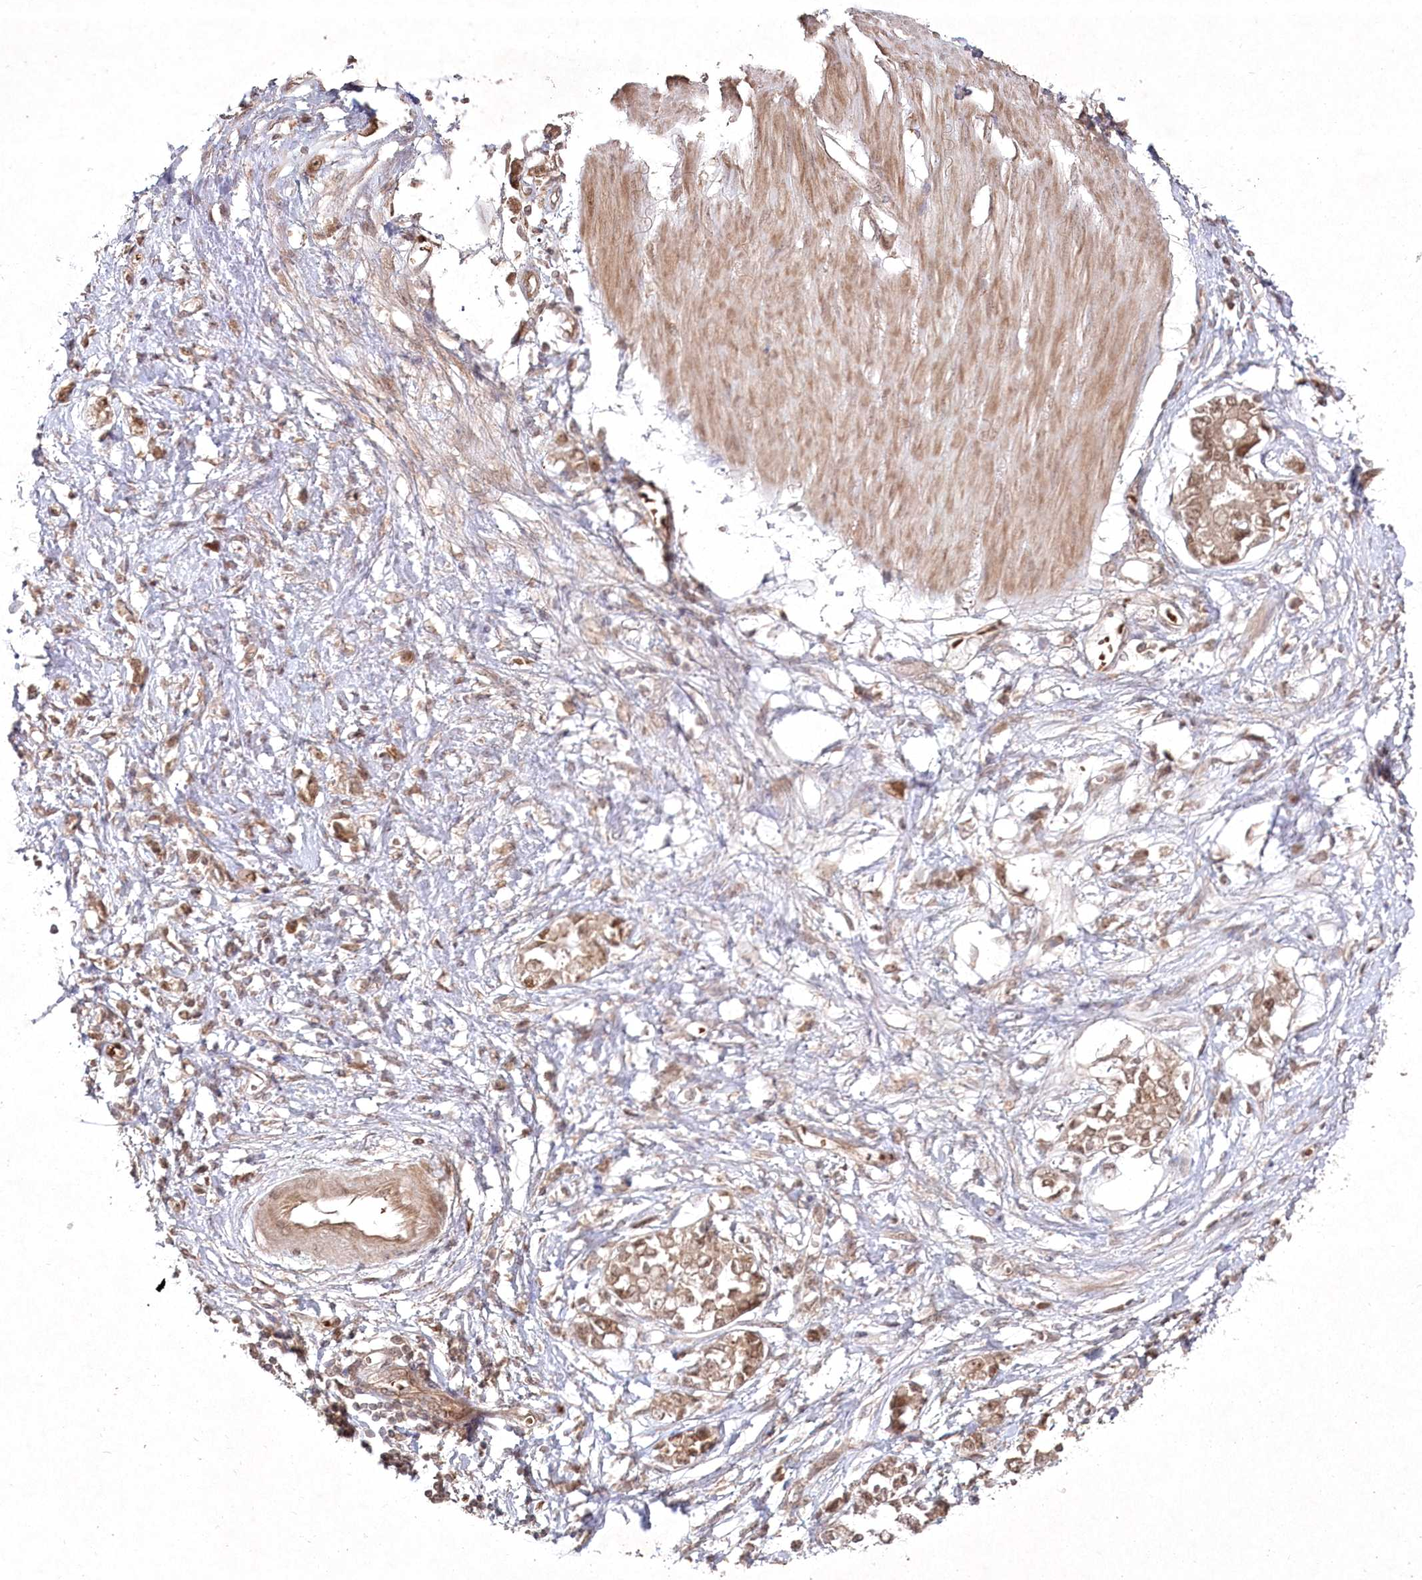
{"staining": {"intensity": "moderate", "quantity": ">75%", "location": "cytoplasmic/membranous,nuclear"}, "tissue": "stomach cancer", "cell_type": "Tumor cells", "image_type": "cancer", "snomed": [{"axis": "morphology", "description": "Adenocarcinoma, NOS"}, {"axis": "topography", "description": "Stomach"}], "caption": "Tumor cells exhibit medium levels of moderate cytoplasmic/membranous and nuclear staining in about >75% of cells in human stomach cancer.", "gene": "FBXL17", "patient": {"sex": "female", "age": 76}}